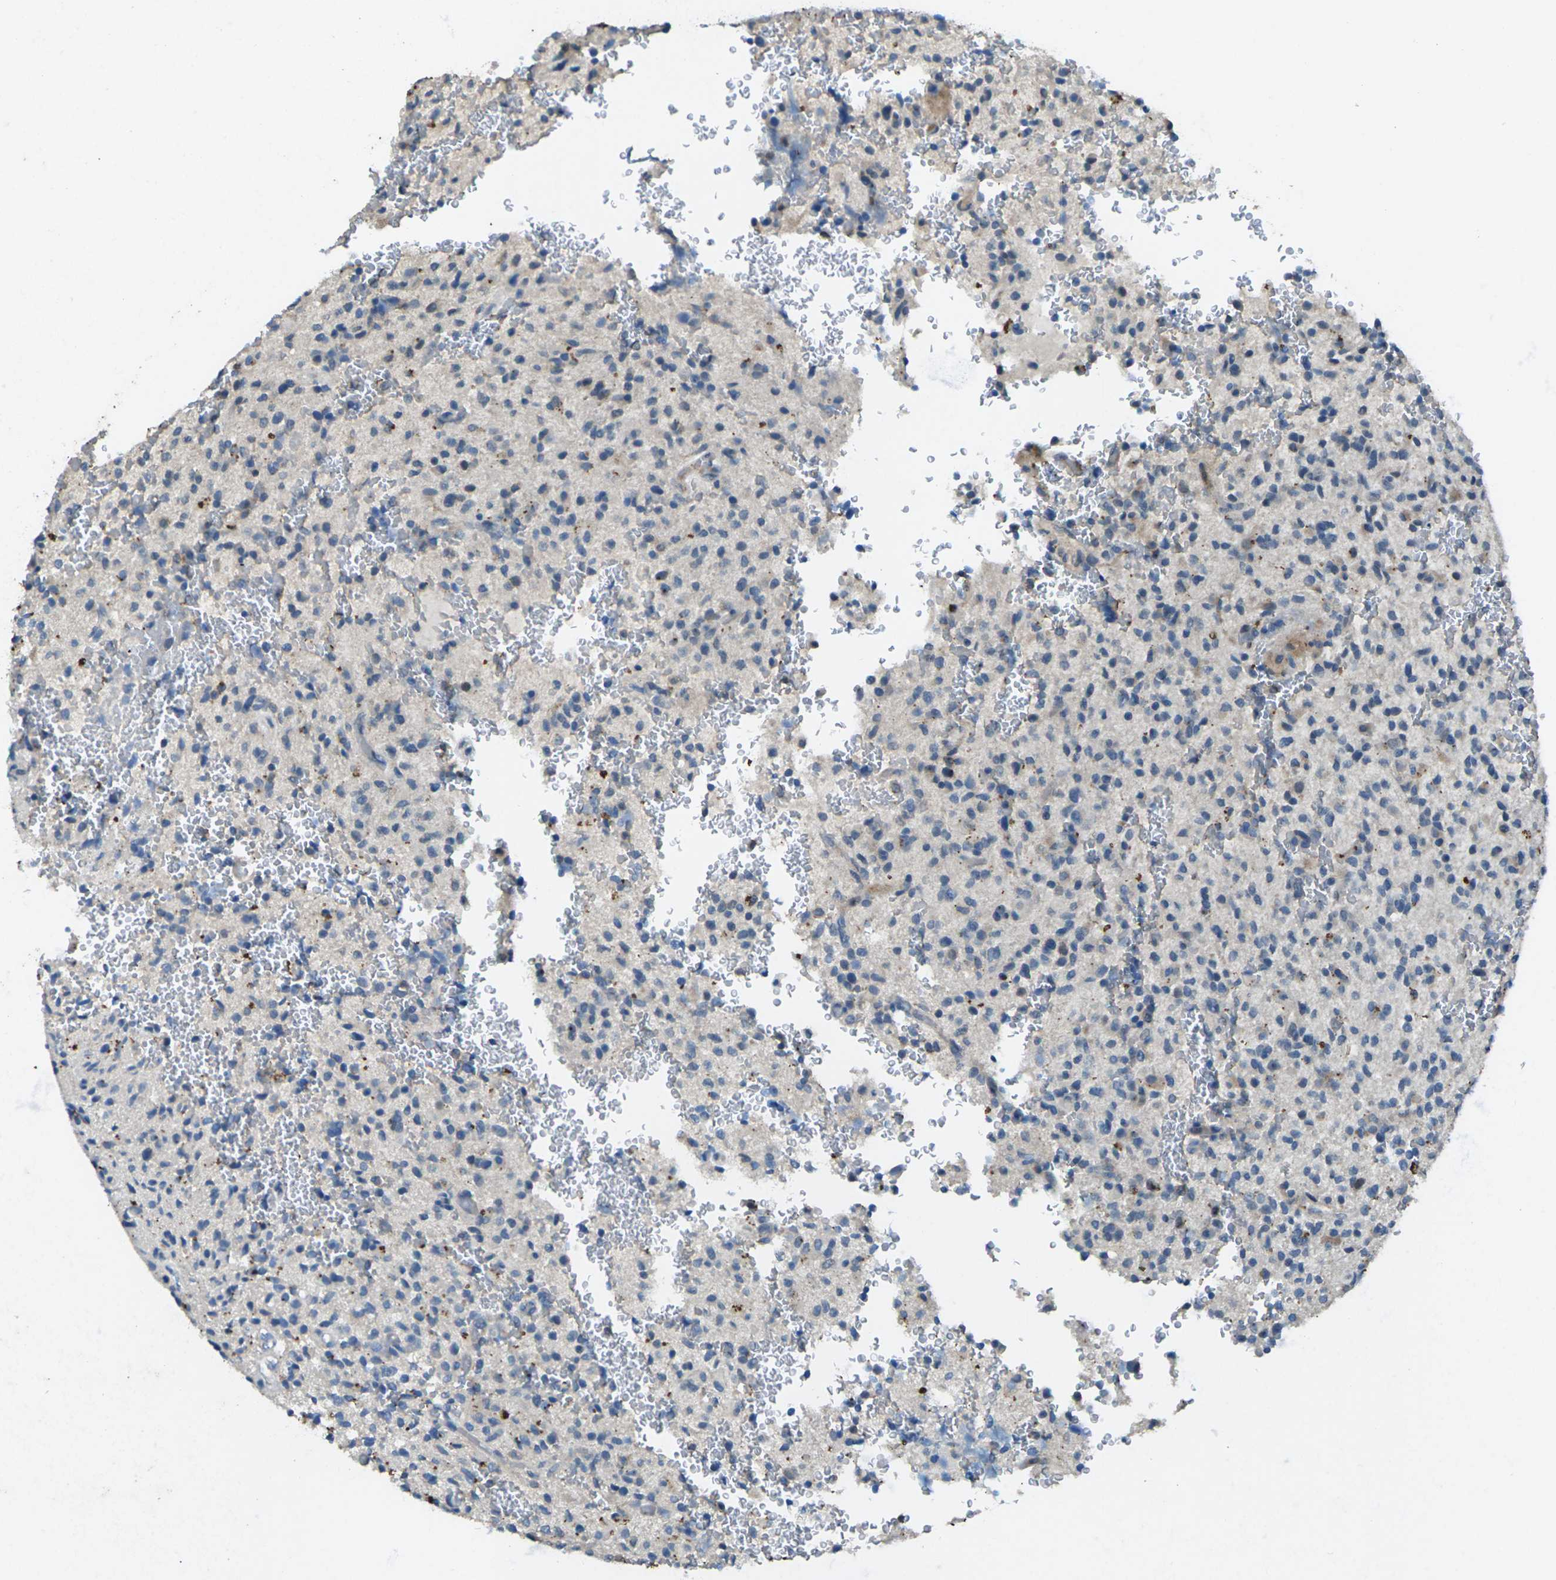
{"staining": {"intensity": "negative", "quantity": "none", "location": "none"}, "tissue": "glioma", "cell_type": "Tumor cells", "image_type": "cancer", "snomed": [{"axis": "morphology", "description": "Glioma, malignant, High grade"}, {"axis": "topography", "description": "Brain"}], "caption": "Photomicrograph shows no significant protein staining in tumor cells of glioma.", "gene": "SIGLEC14", "patient": {"sex": "male", "age": 71}}